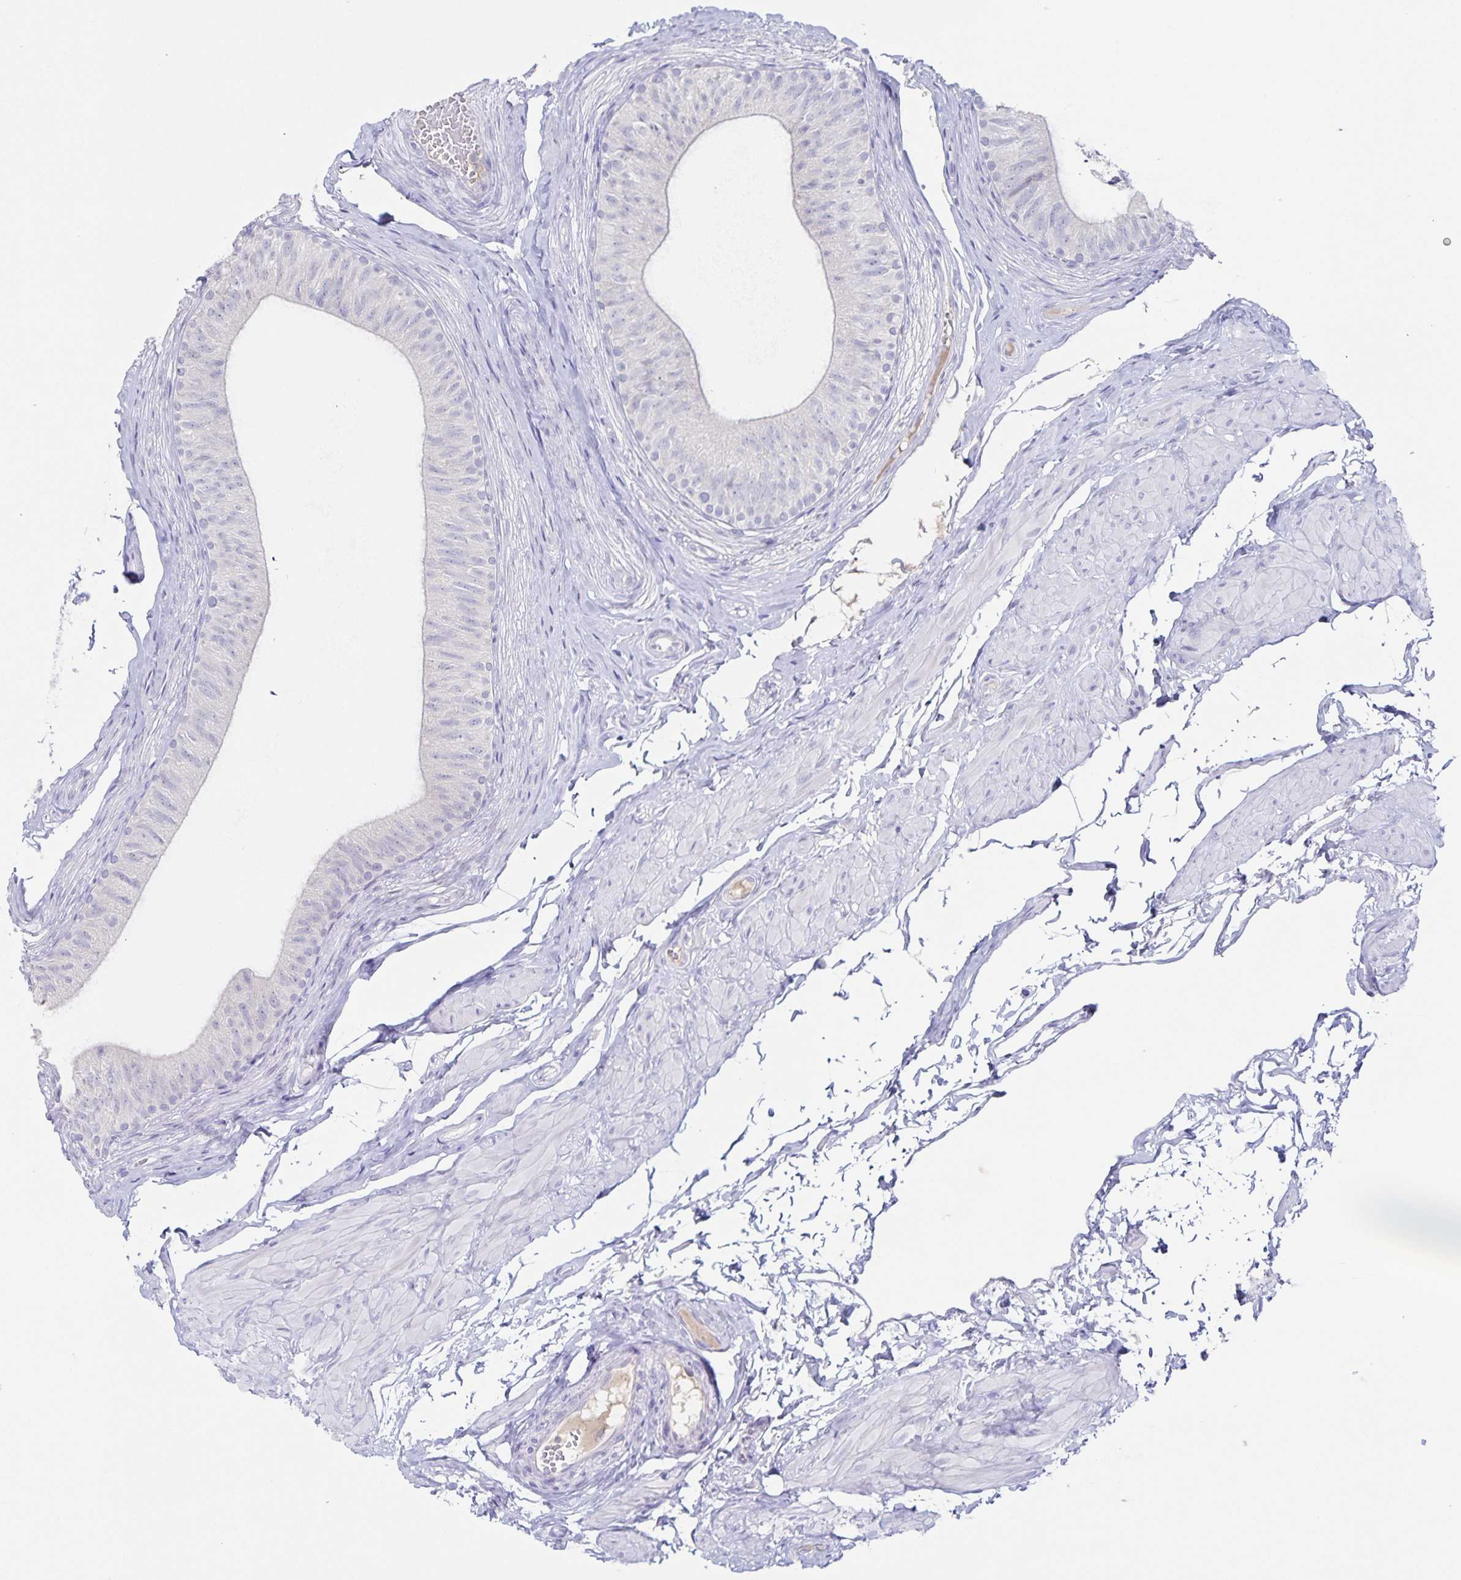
{"staining": {"intensity": "negative", "quantity": "none", "location": "none"}, "tissue": "epididymis", "cell_type": "Glandular cells", "image_type": "normal", "snomed": [{"axis": "morphology", "description": "Normal tissue, NOS"}, {"axis": "topography", "description": "Epididymis, spermatic cord, NOS"}, {"axis": "topography", "description": "Epididymis"}, {"axis": "topography", "description": "Peripheral nerve tissue"}], "caption": "Benign epididymis was stained to show a protein in brown. There is no significant expression in glandular cells. (Immunohistochemistry (ihc), brightfield microscopy, high magnification).", "gene": "RPL36A", "patient": {"sex": "male", "age": 29}}